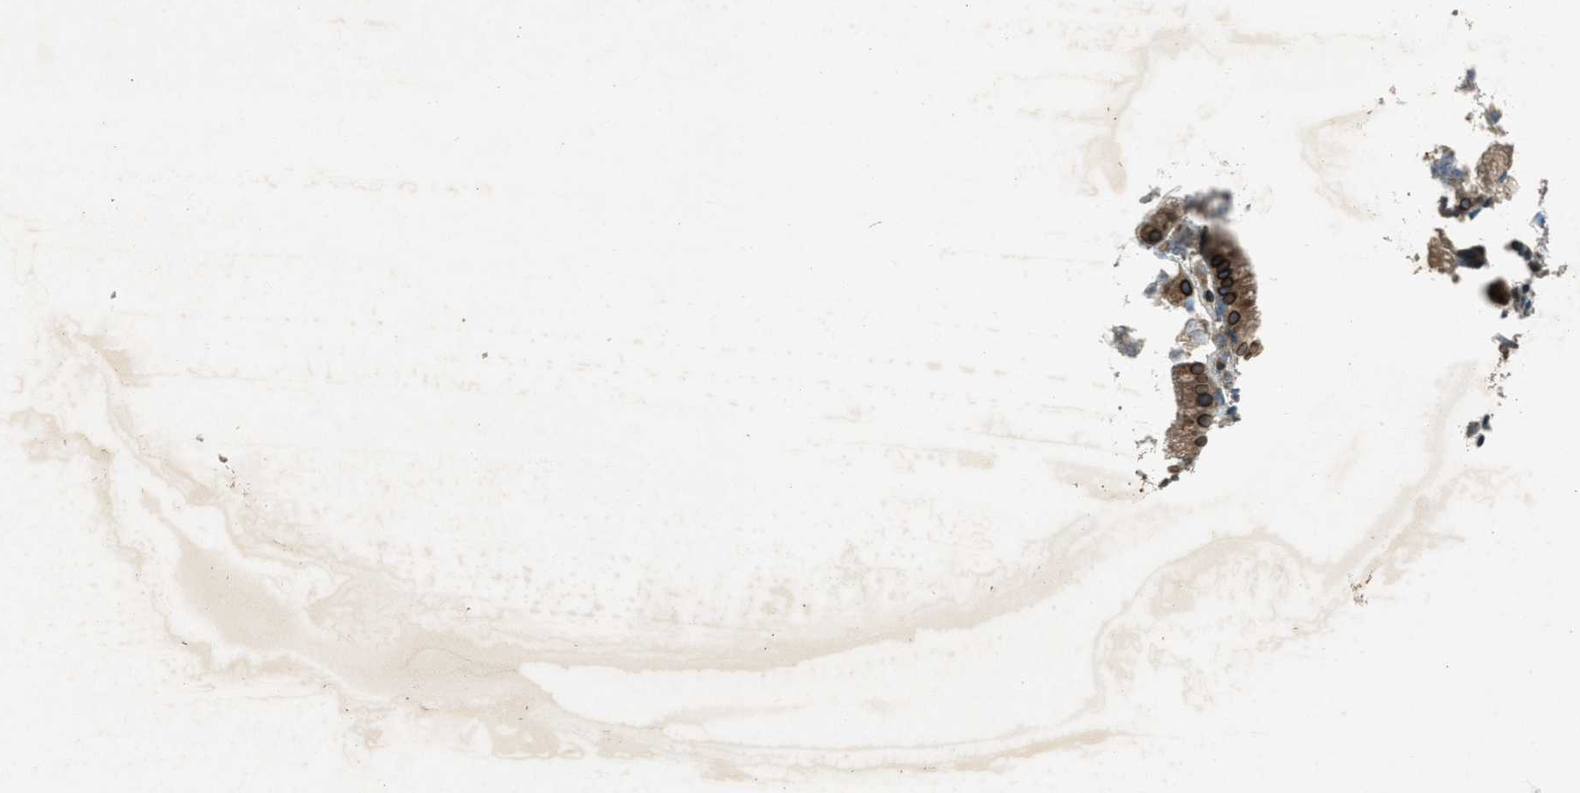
{"staining": {"intensity": "strong", "quantity": ">75%", "location": "cytoplasmic/membranous,nuclear"}, "tissue": "gallbladder", "cell_type": "Glandular cells", "image_type": "normal", "snomed": [{"axis": "morphology", "description": "Normal tissue, NOS"}, {"axis": "topography", "description": "Gallbladder"}], "caption": "An image of gallbladder stained for a protein displays strong cytoplasmic/membranous,nuclear brown staining in glandular cells.", "gene": "LEMD2", "patient": {"sex": "female", "age": 26}}